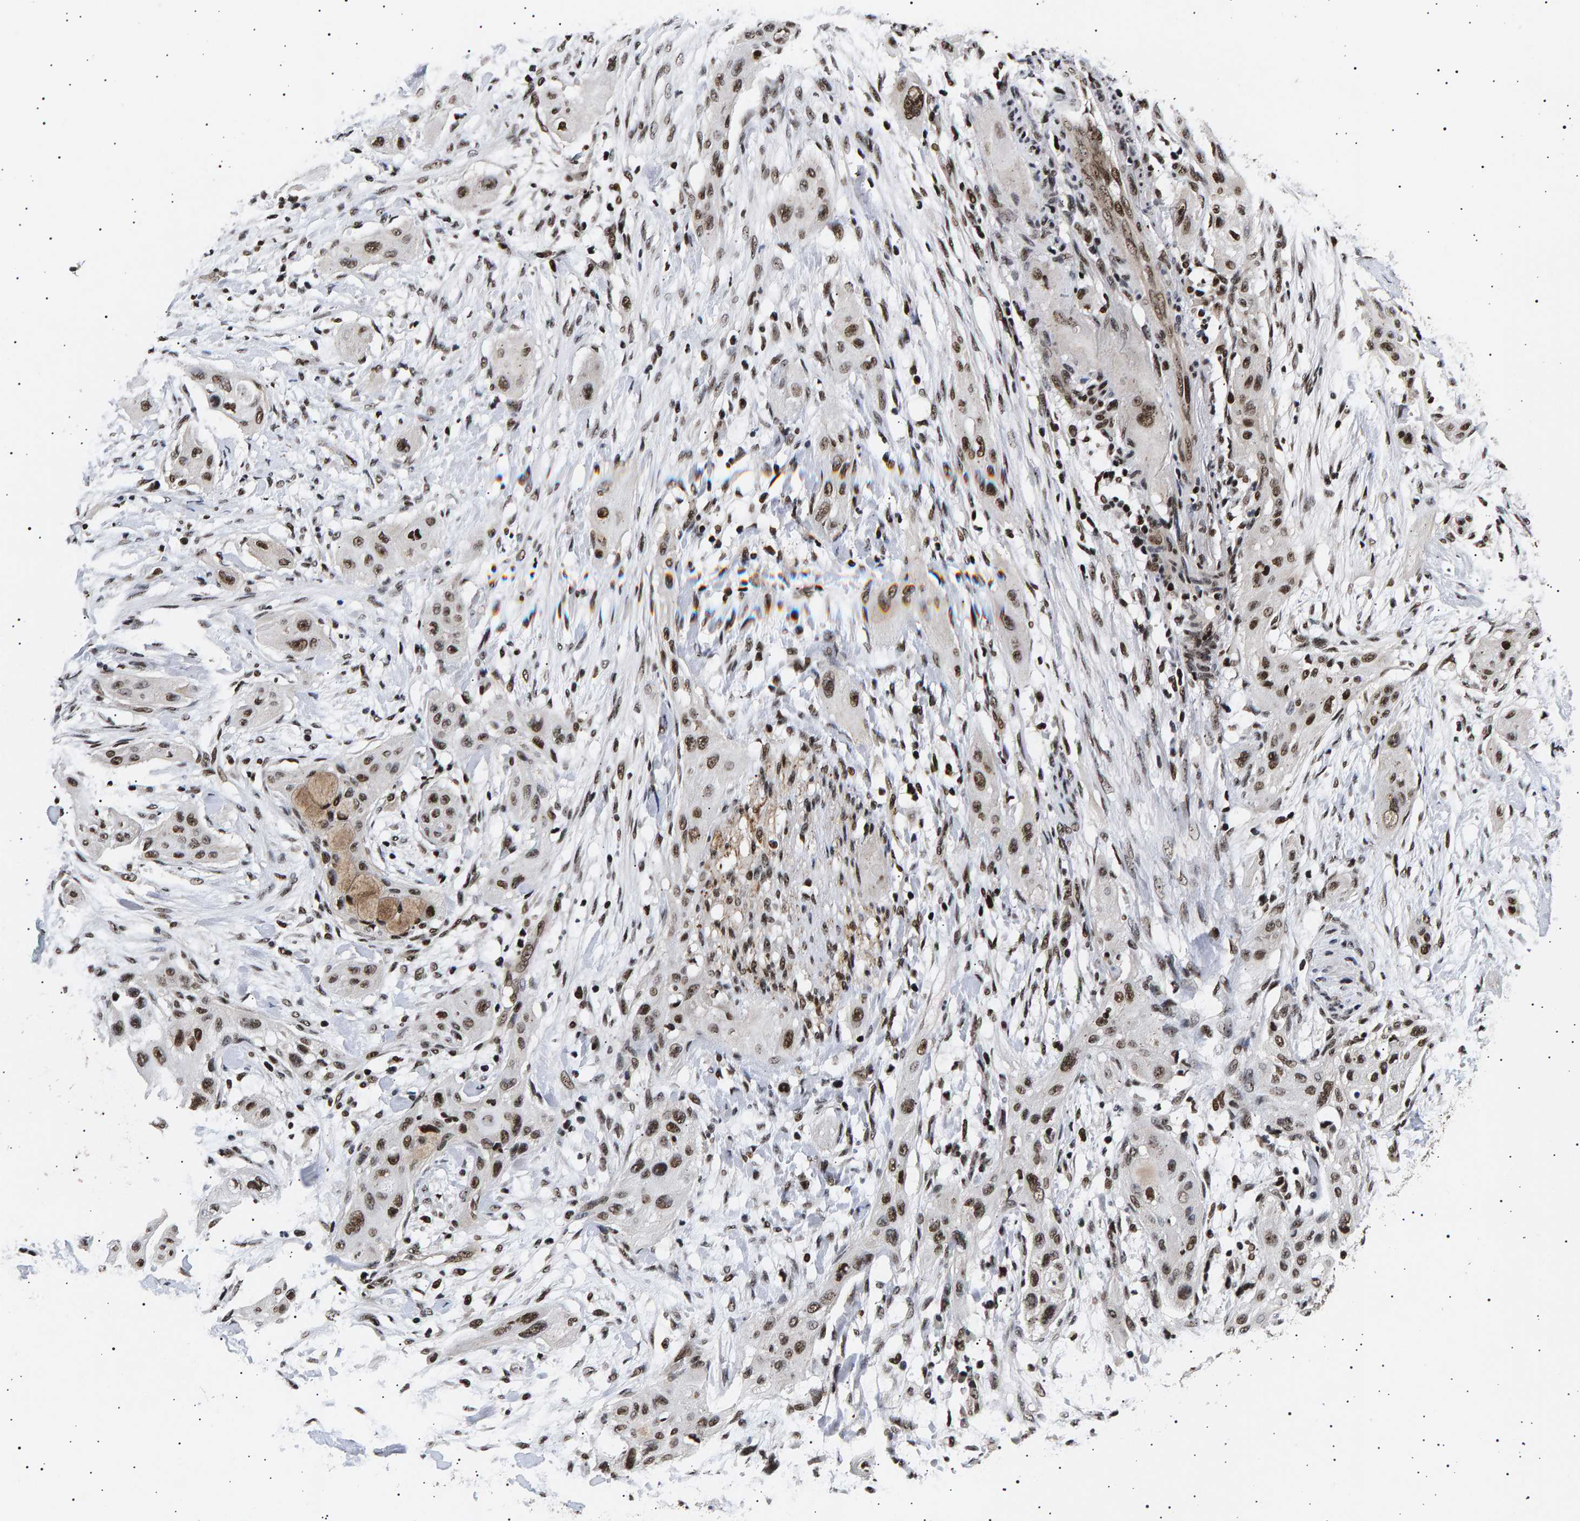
{"staining": {"intensity": "strong", "quantity": ">75%", "location": "nuclear"}, "tissue": "lung cancer", "cell_type": "Tumor cells", "image_type": "cancer", "snomed": [{"axis": "morphology", "description": "Squamous cell carcinoma, NOS"}, {"axis": "topography", "description": "Lung"}], "caption": "The immunohistochemical stain labels strong nuclear expression in tumor cells of lung cancer tissue.", "gene": "ANKRD40", "patient": {"sex": "female", "age": 47}}